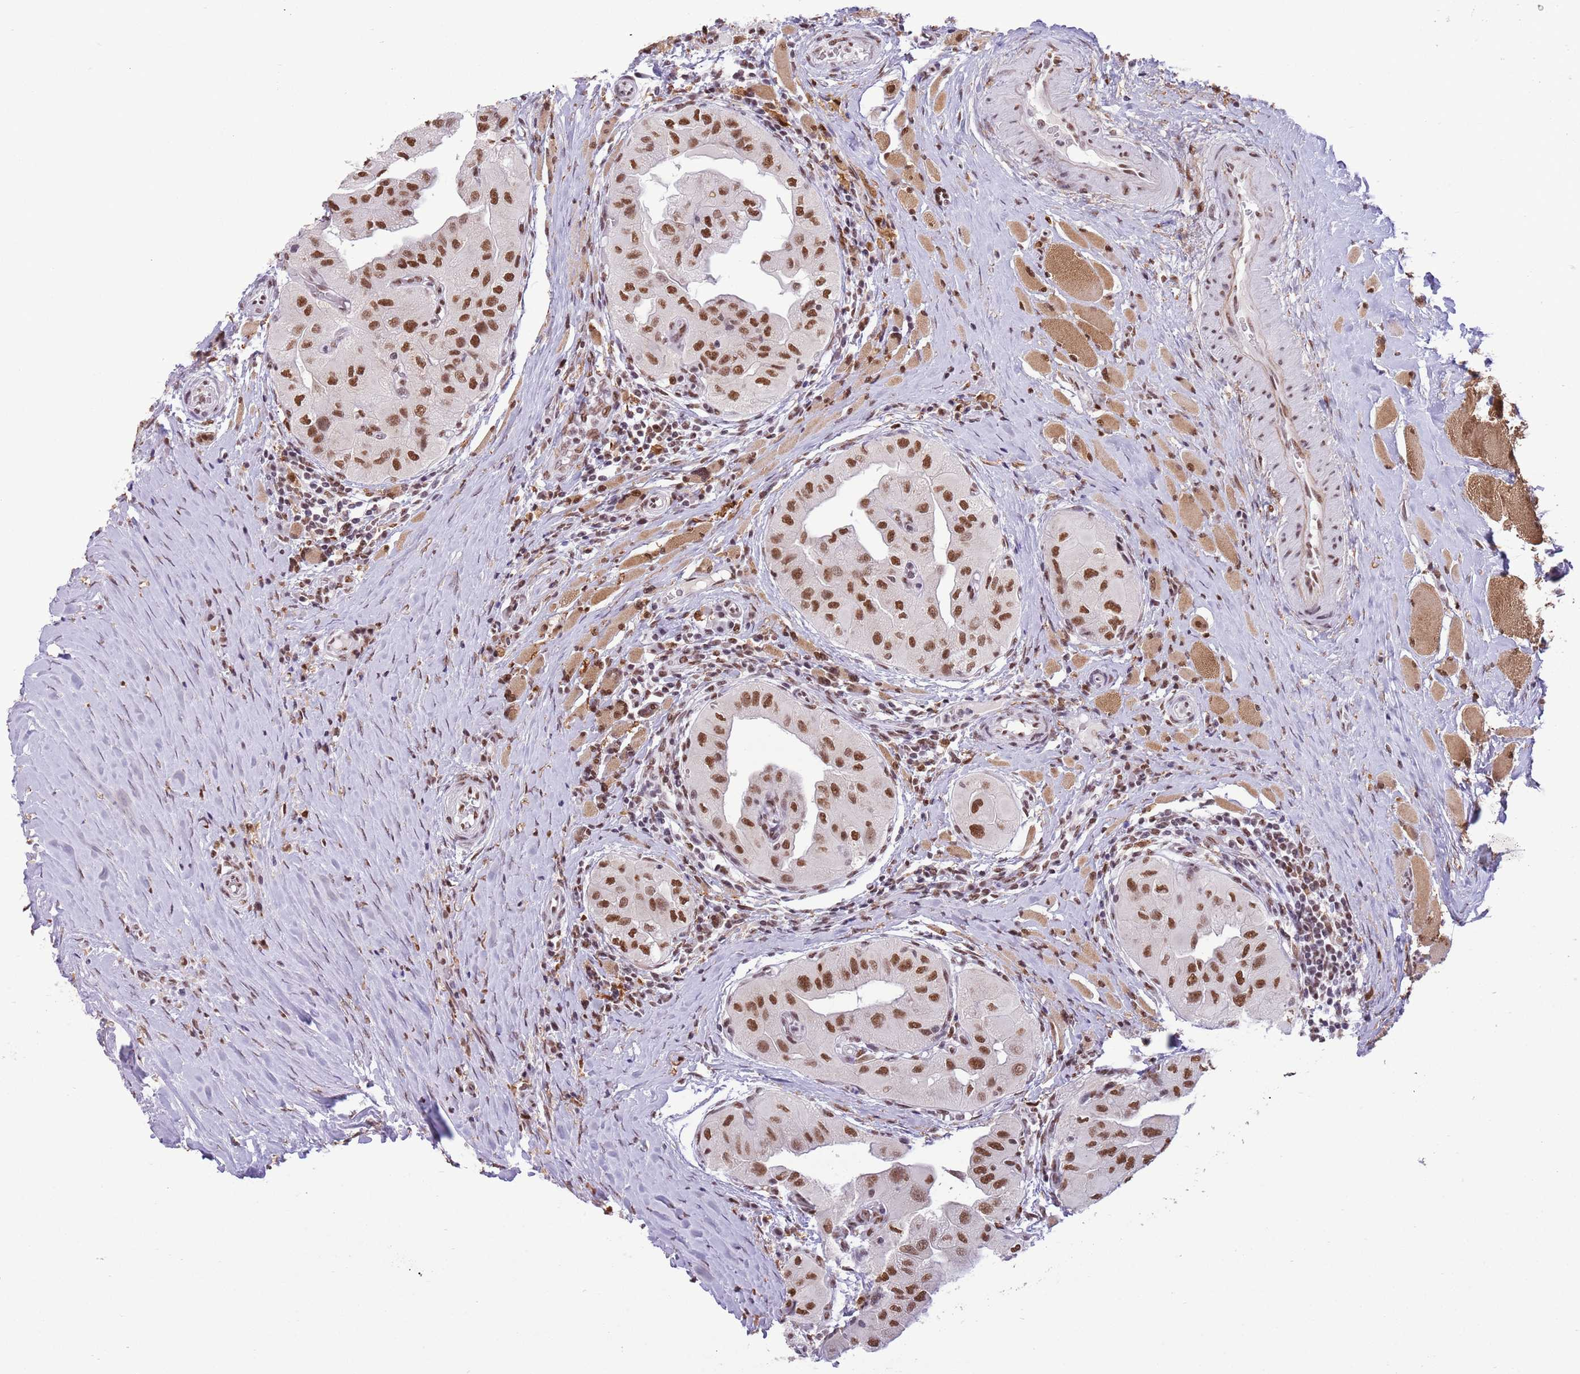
{"staining": {"intensity": "strong", "quantity": ">75%", "location": "nuclear"}, "tissue": "thyroid cancer", "cell_type": "Tumor cells", "image_type": "cancer", "snomed": [{"axis": "morphology", "description": "Papillary adenocarcinoma, NOS"}, {"axis": "topography", "description": "Thyroid gland"}], "caption": "A brown stain labels strong nuclear staining of a protein in thyroid cancer tumor cells.", "gene": "TRIM32", "patient": {"sex": "female", "age": 59}}